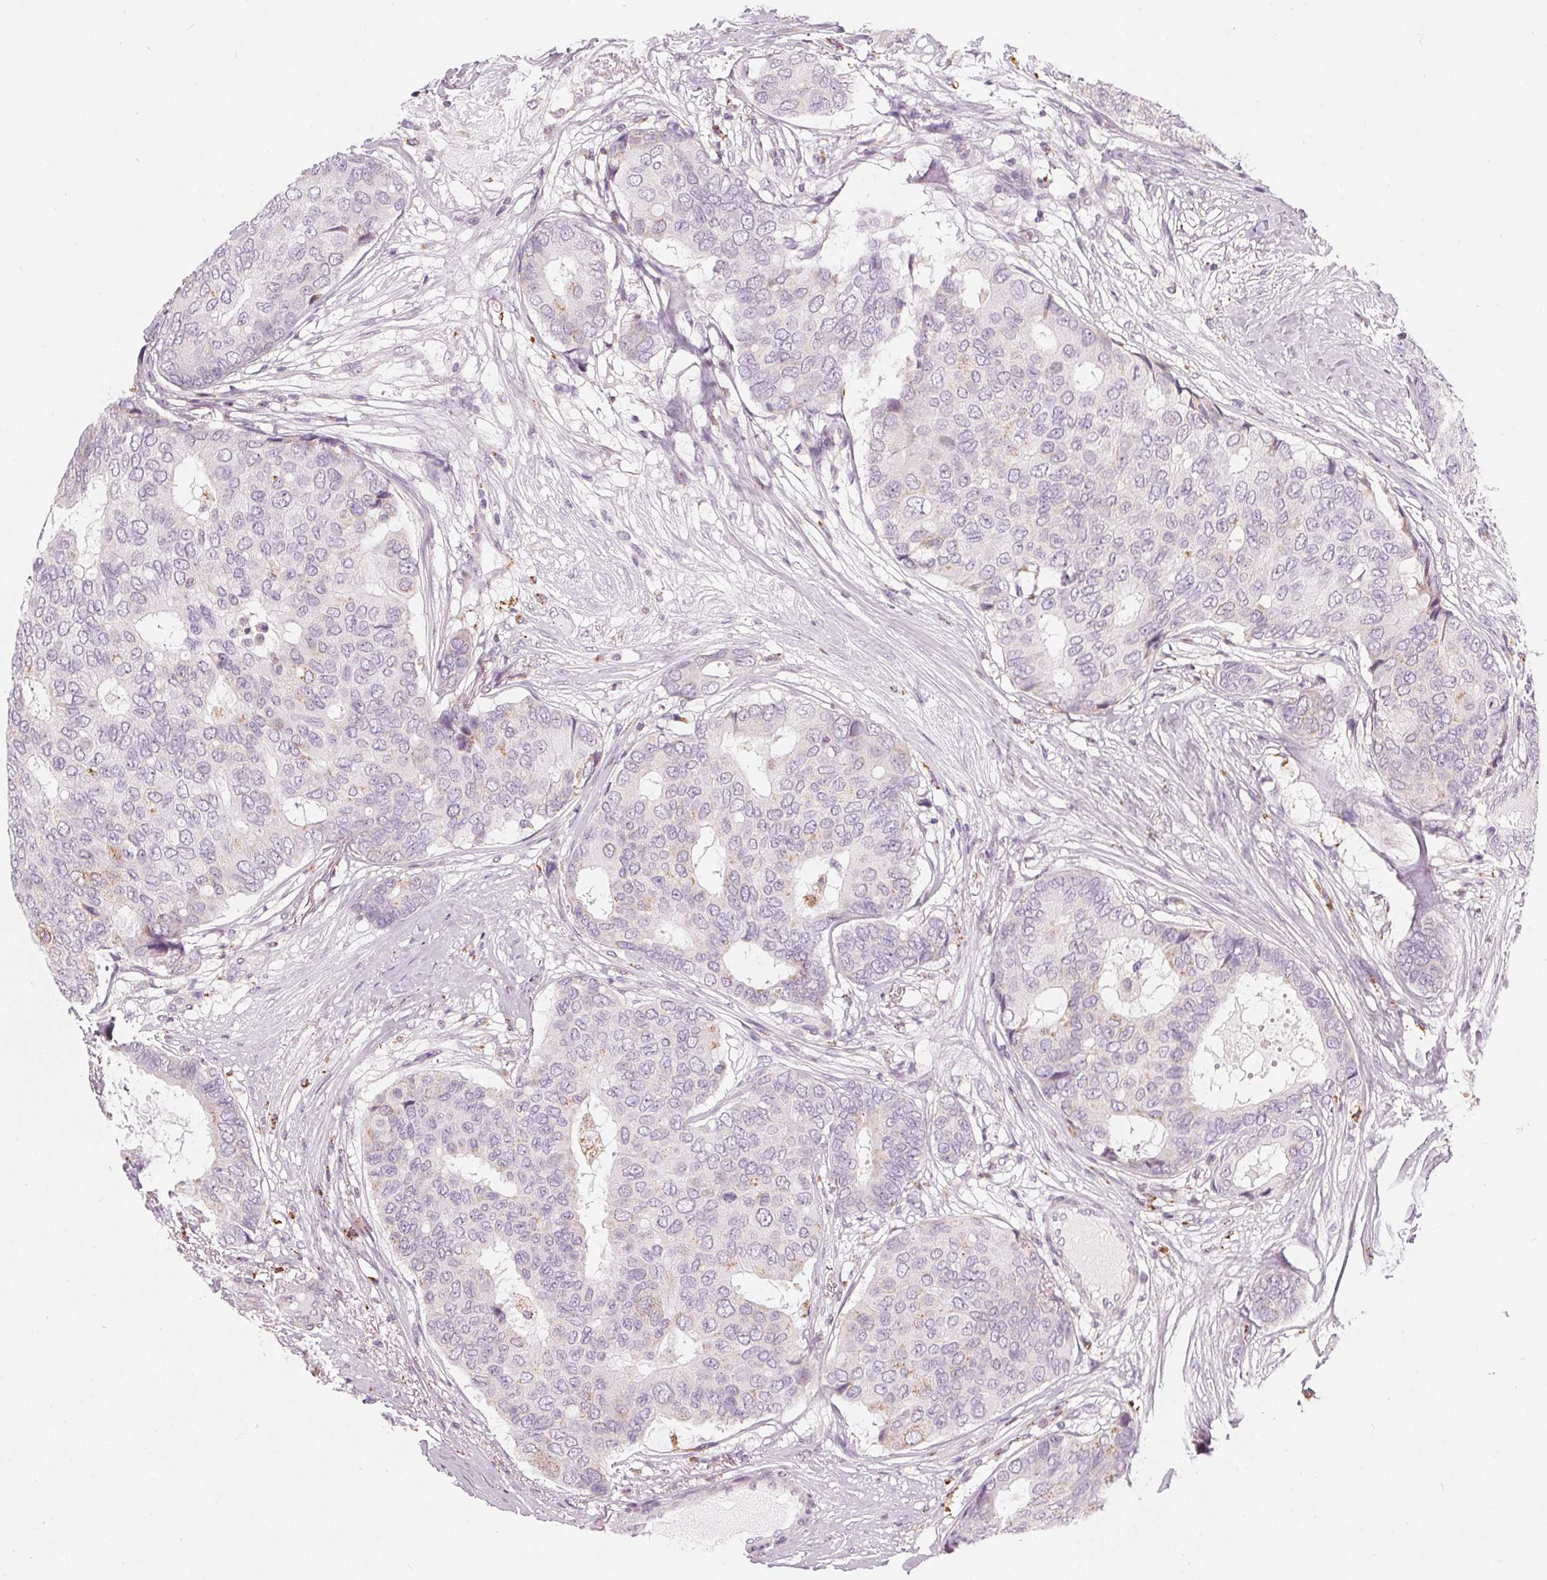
{"staining": {"intensity": "weak", "quantity": "<25%", "location": "cytoplasmic/membranous"}, "tissue": "breast cancer", "cell_type": "Tumor cells", "image_type": "cancer", "snomed": [{"axis": "morphology", "description": "Duct carcinoma"}, {"axis": "topography", "description": "Breast"}], "caption": "Breast cancer (infiltrating ductal carcinoma) stained for a protein using IHC displays no expression tumor cells.", "gene": "HOPX", "patient": {"sex": "female", "age": 75}}